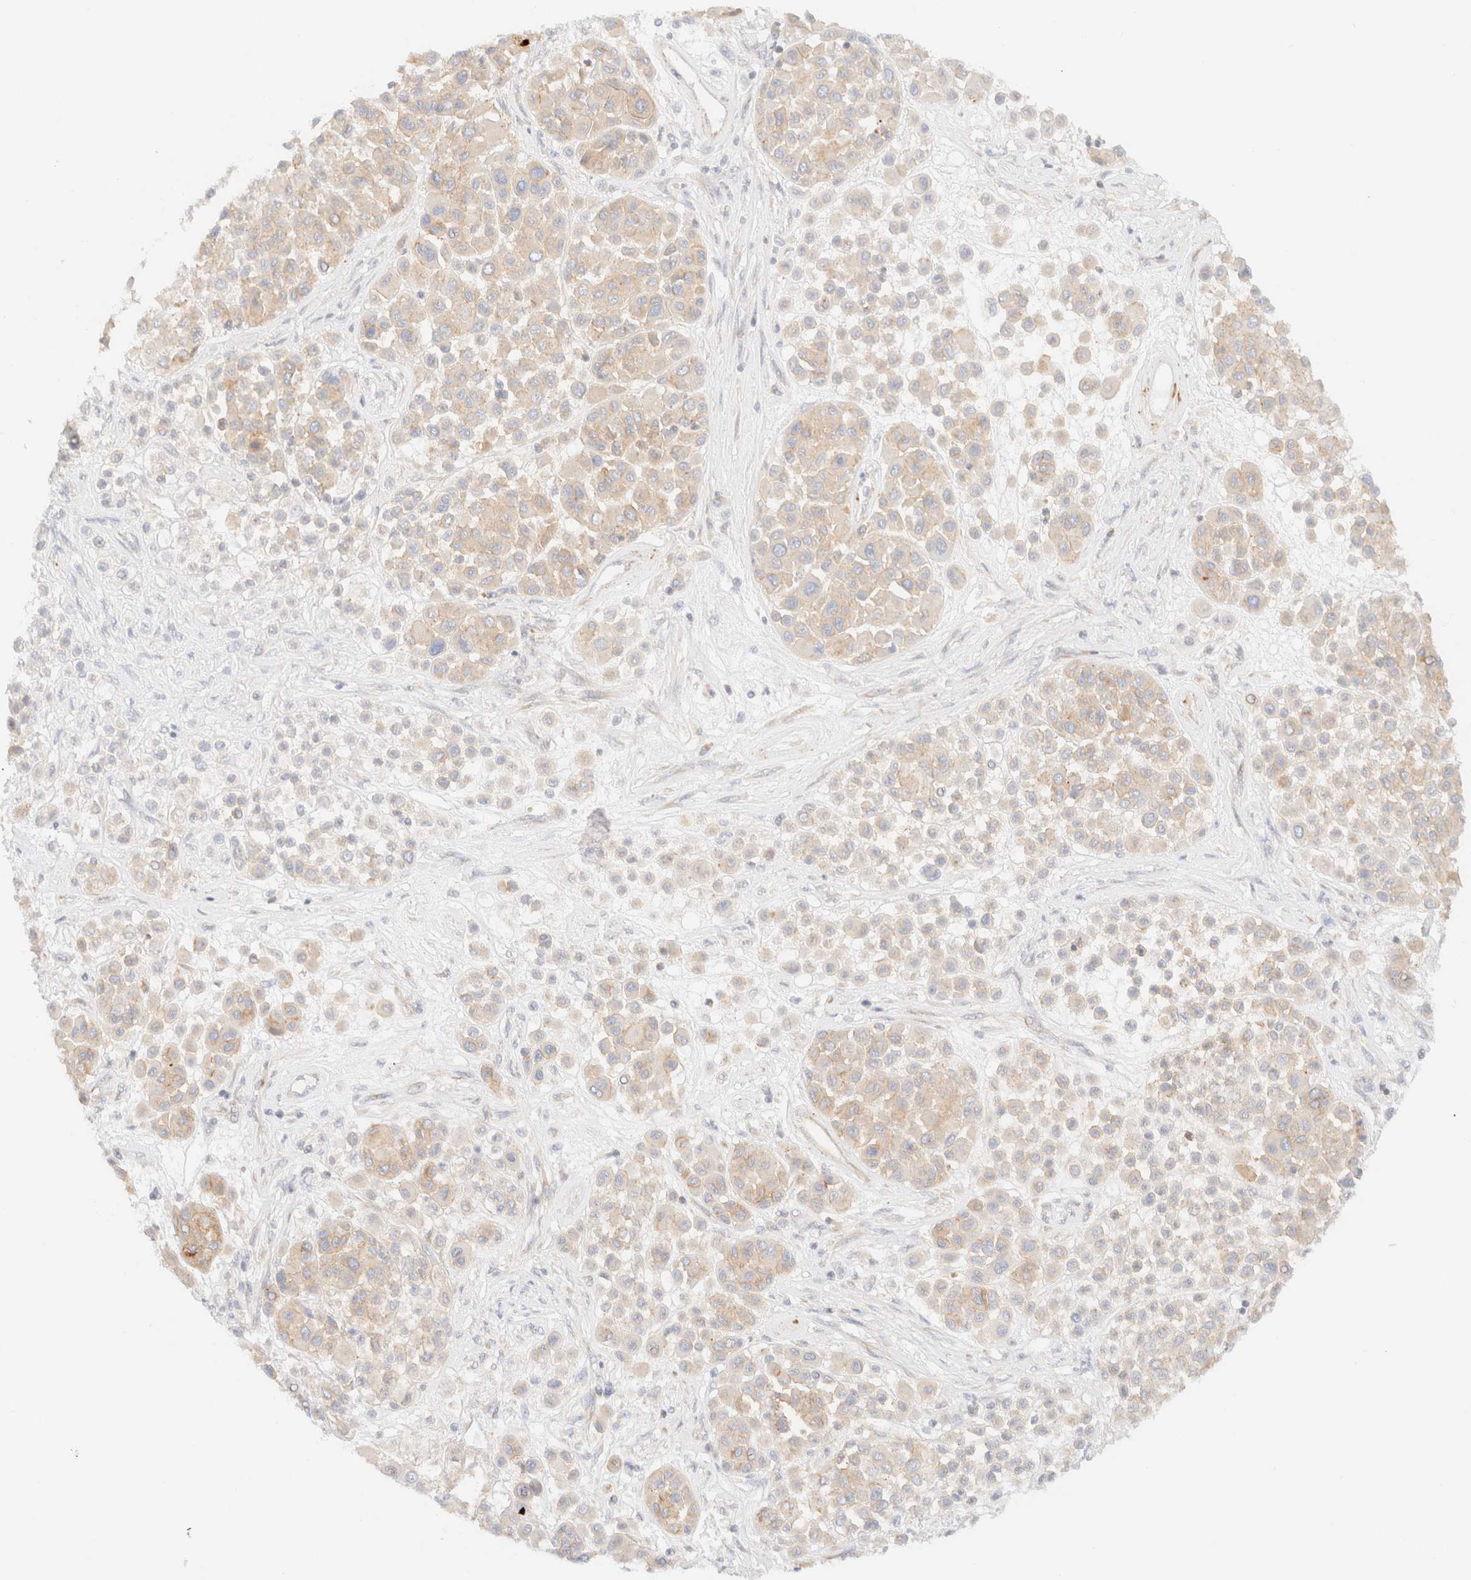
{"staining": {"intensity": "weak", "quantity": ">75%", "location": "cytoplasmic/membranous"}, "tissue": "melanoma", "cell_type": "Tumor cells", "image_type": "cancer", "snomed": [{"axis": "morphology", "description": "Malignant melanoma, Metastatic site"}, {"axis": "topography", "description": "Soft tissue"}], "caption": "Human malignant melanoma (metastatic site) stained for a protein (brown) exhibits weak cytoplasmic/membranous positive positivity in about >75% of tumor cells.", "gene": "MYO10", "patient": {"sex": "male", "age": 41}}